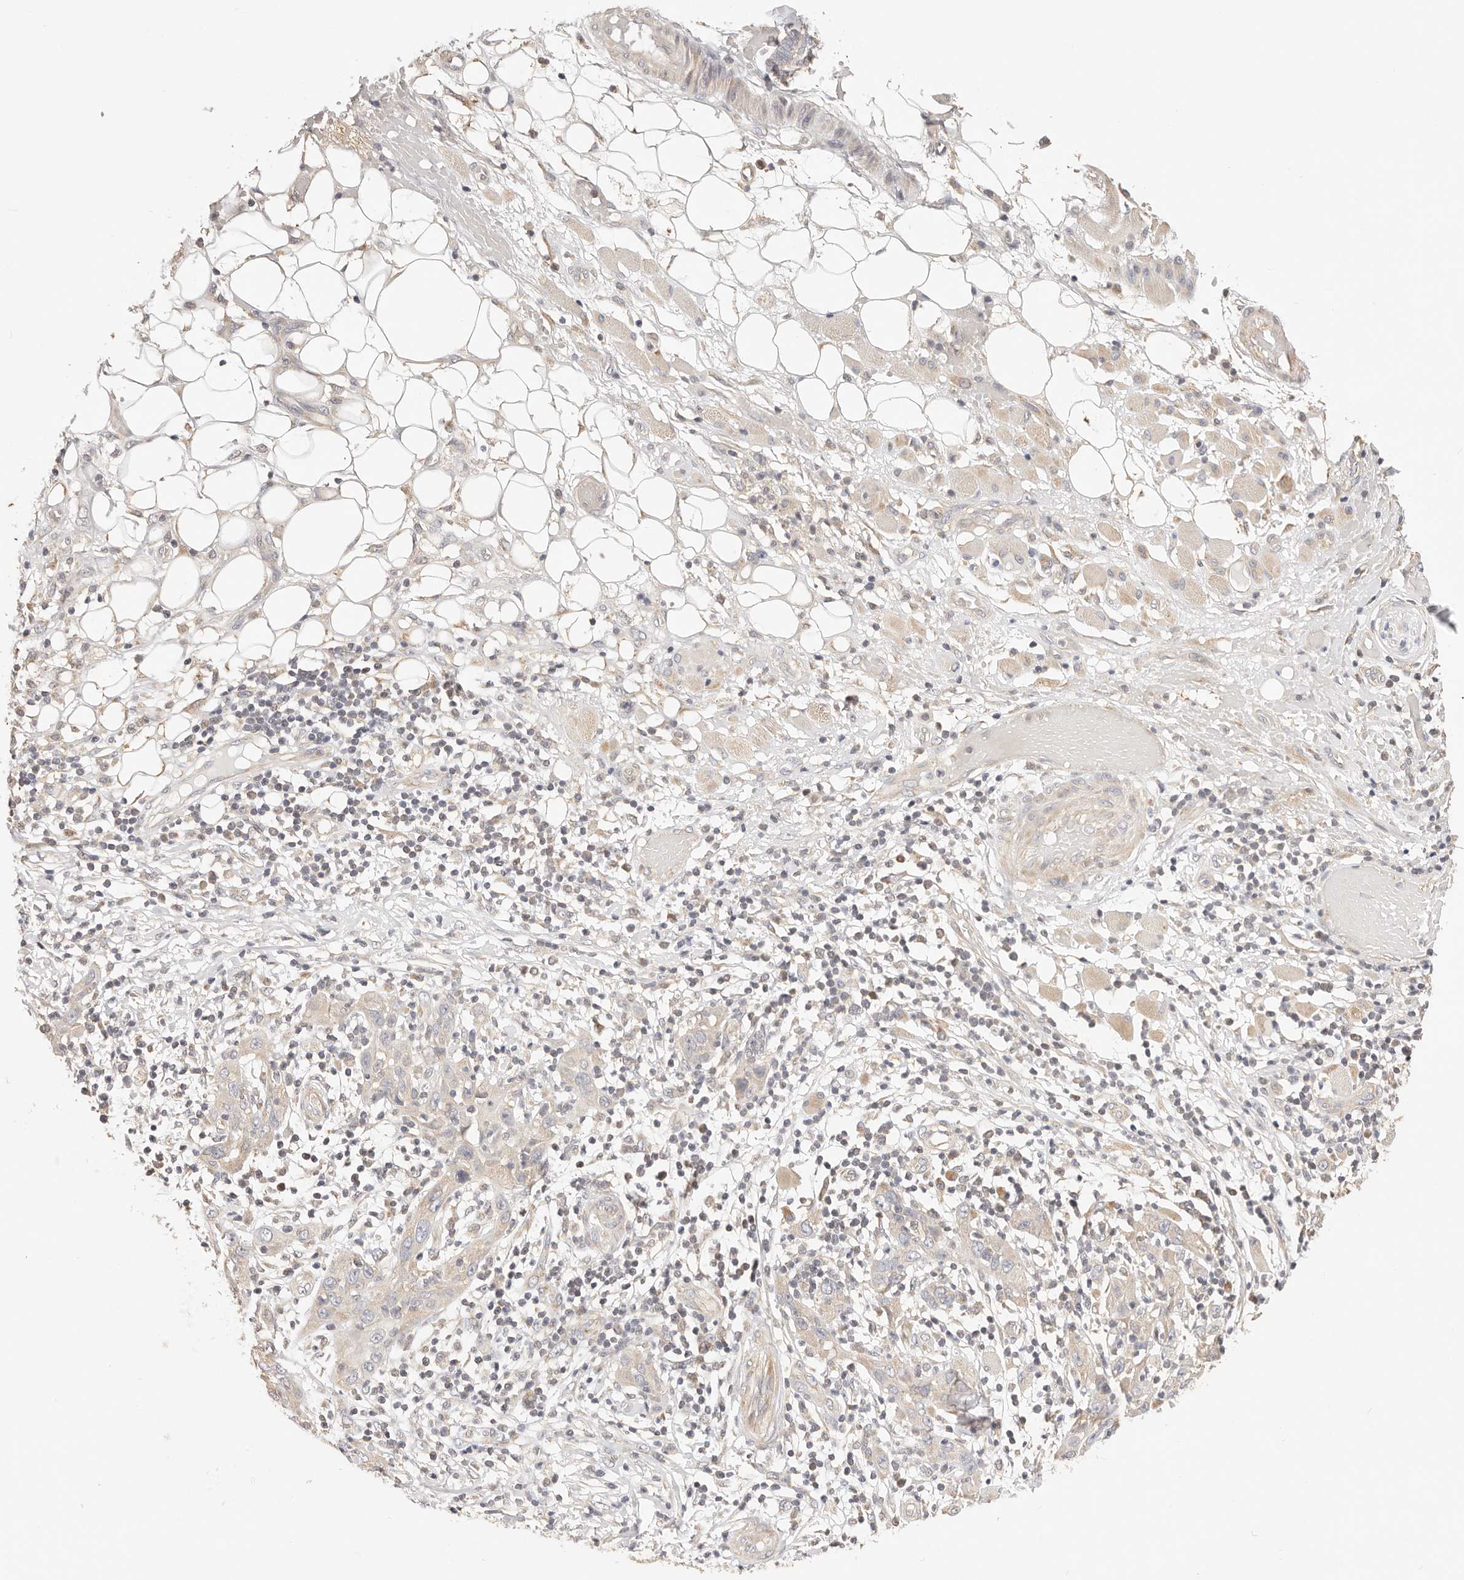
{"staining": {"intensity": "negative", "quantity": "none", "location": "none"}, "tissue": "skin cancer", "cell_type": "Tumor cells", "image_type": "cancer", "snomed": [{"axis": "morphology", "description": "Squamous cell carcinoma, NOS"}, {"axis": "topography", "description": "Skin"}], "caption": "Immunohistochemistry (IHC) of squamous cell carcinoma (skin) shows no expression in tumor cells.", "gene": "KCMF1", "patient": {"sex": "female", "age": 88}}